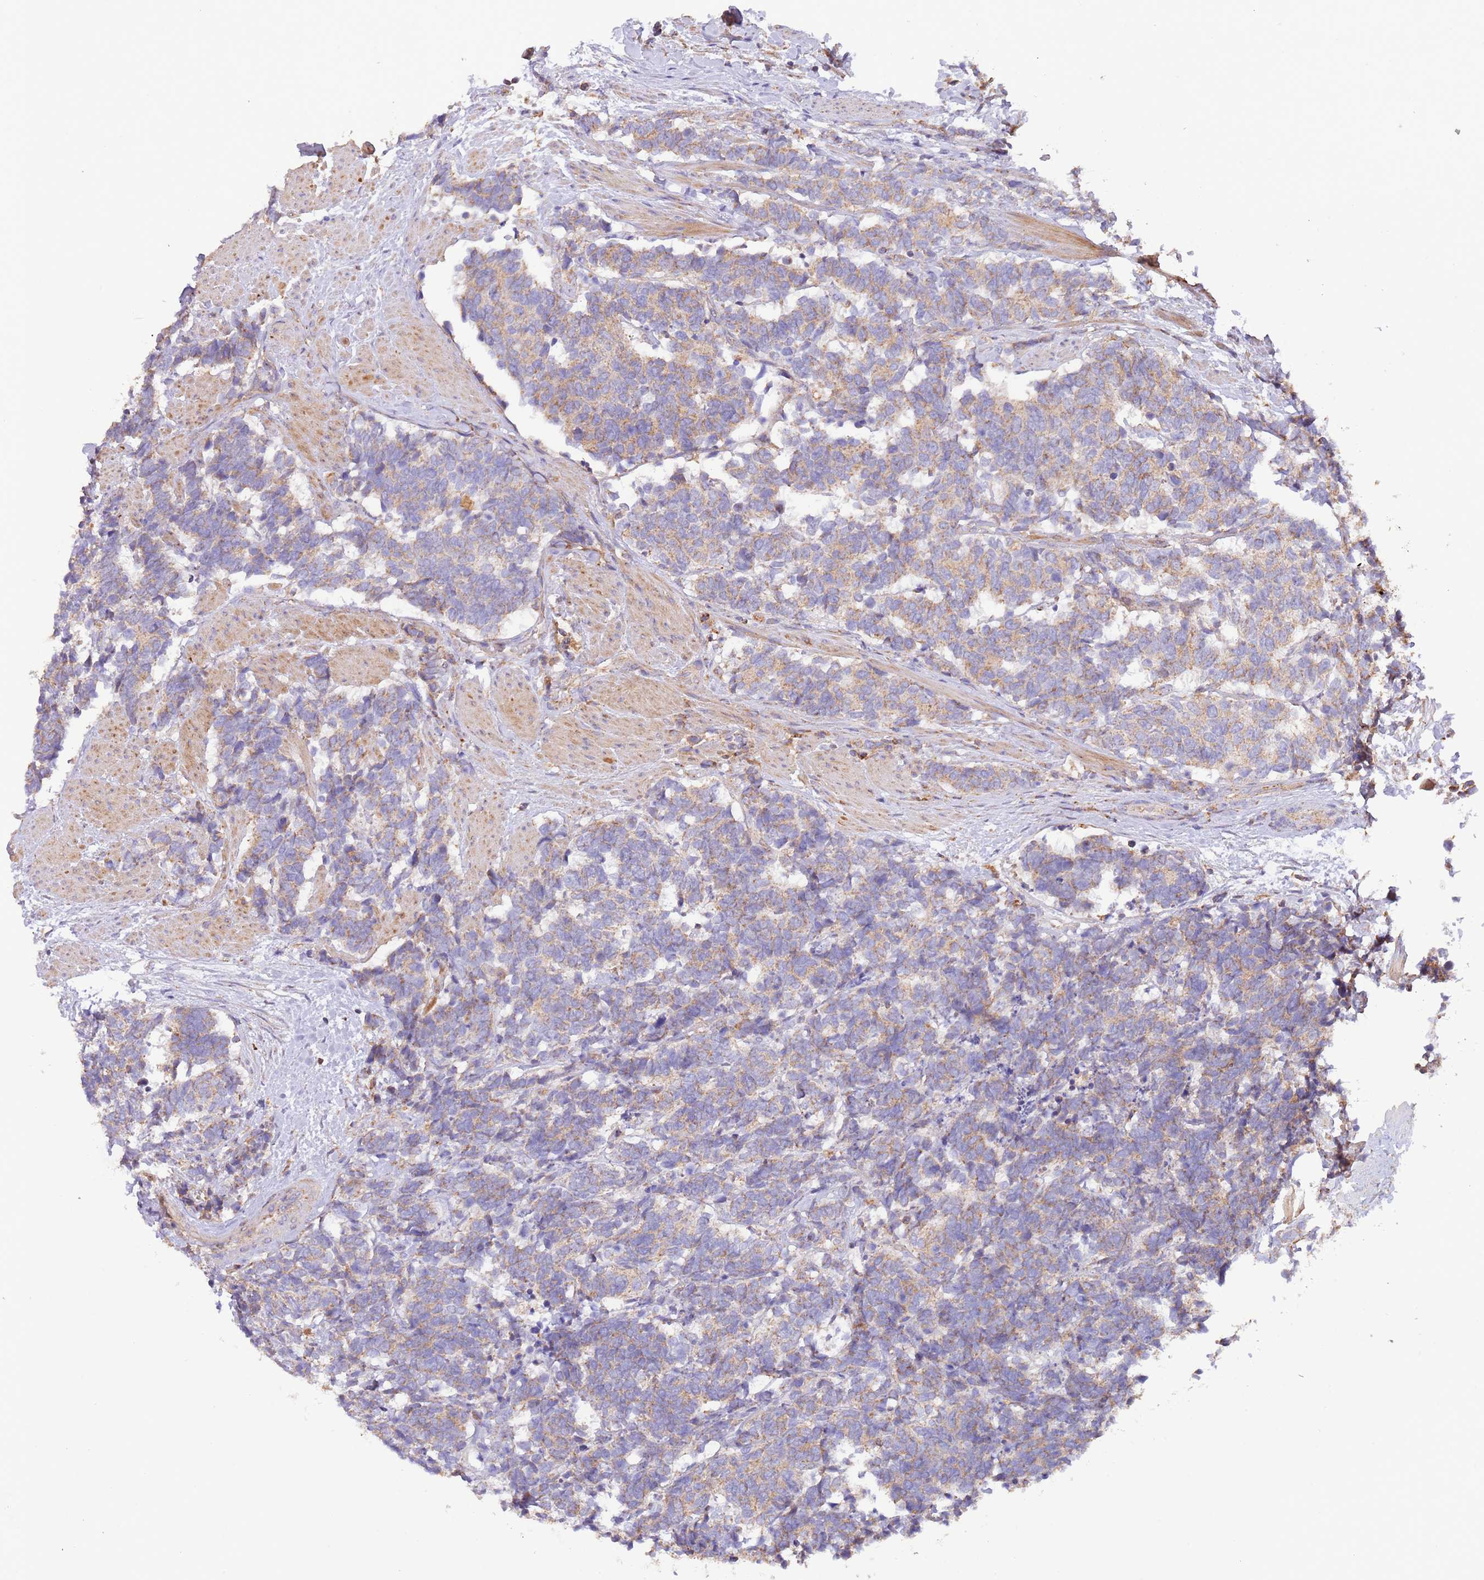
{"staining": {"intensity": "weak", "quantity": ">75%", "location": "cytoplasmic/membranous"}, "tissue": "carcinoid", "cell_type": "Tumor cells", "image_type": "cancer", "snomed": [{"axis": "morphology", "description": "Carcinoma, NOS"}, {"axis": "morphology", "description": "Carcinoid, malignant, NOS"}, {"axis": "topography", "description": "Prostate"}], "caption": "Protein staining of carcinoid tissue demonstrates weak cytoplasmic/membranous staining in approximately >75% of tumor cells.", "gene": "DNAJA3", "patient": {"sex": "male", "age": 57}}